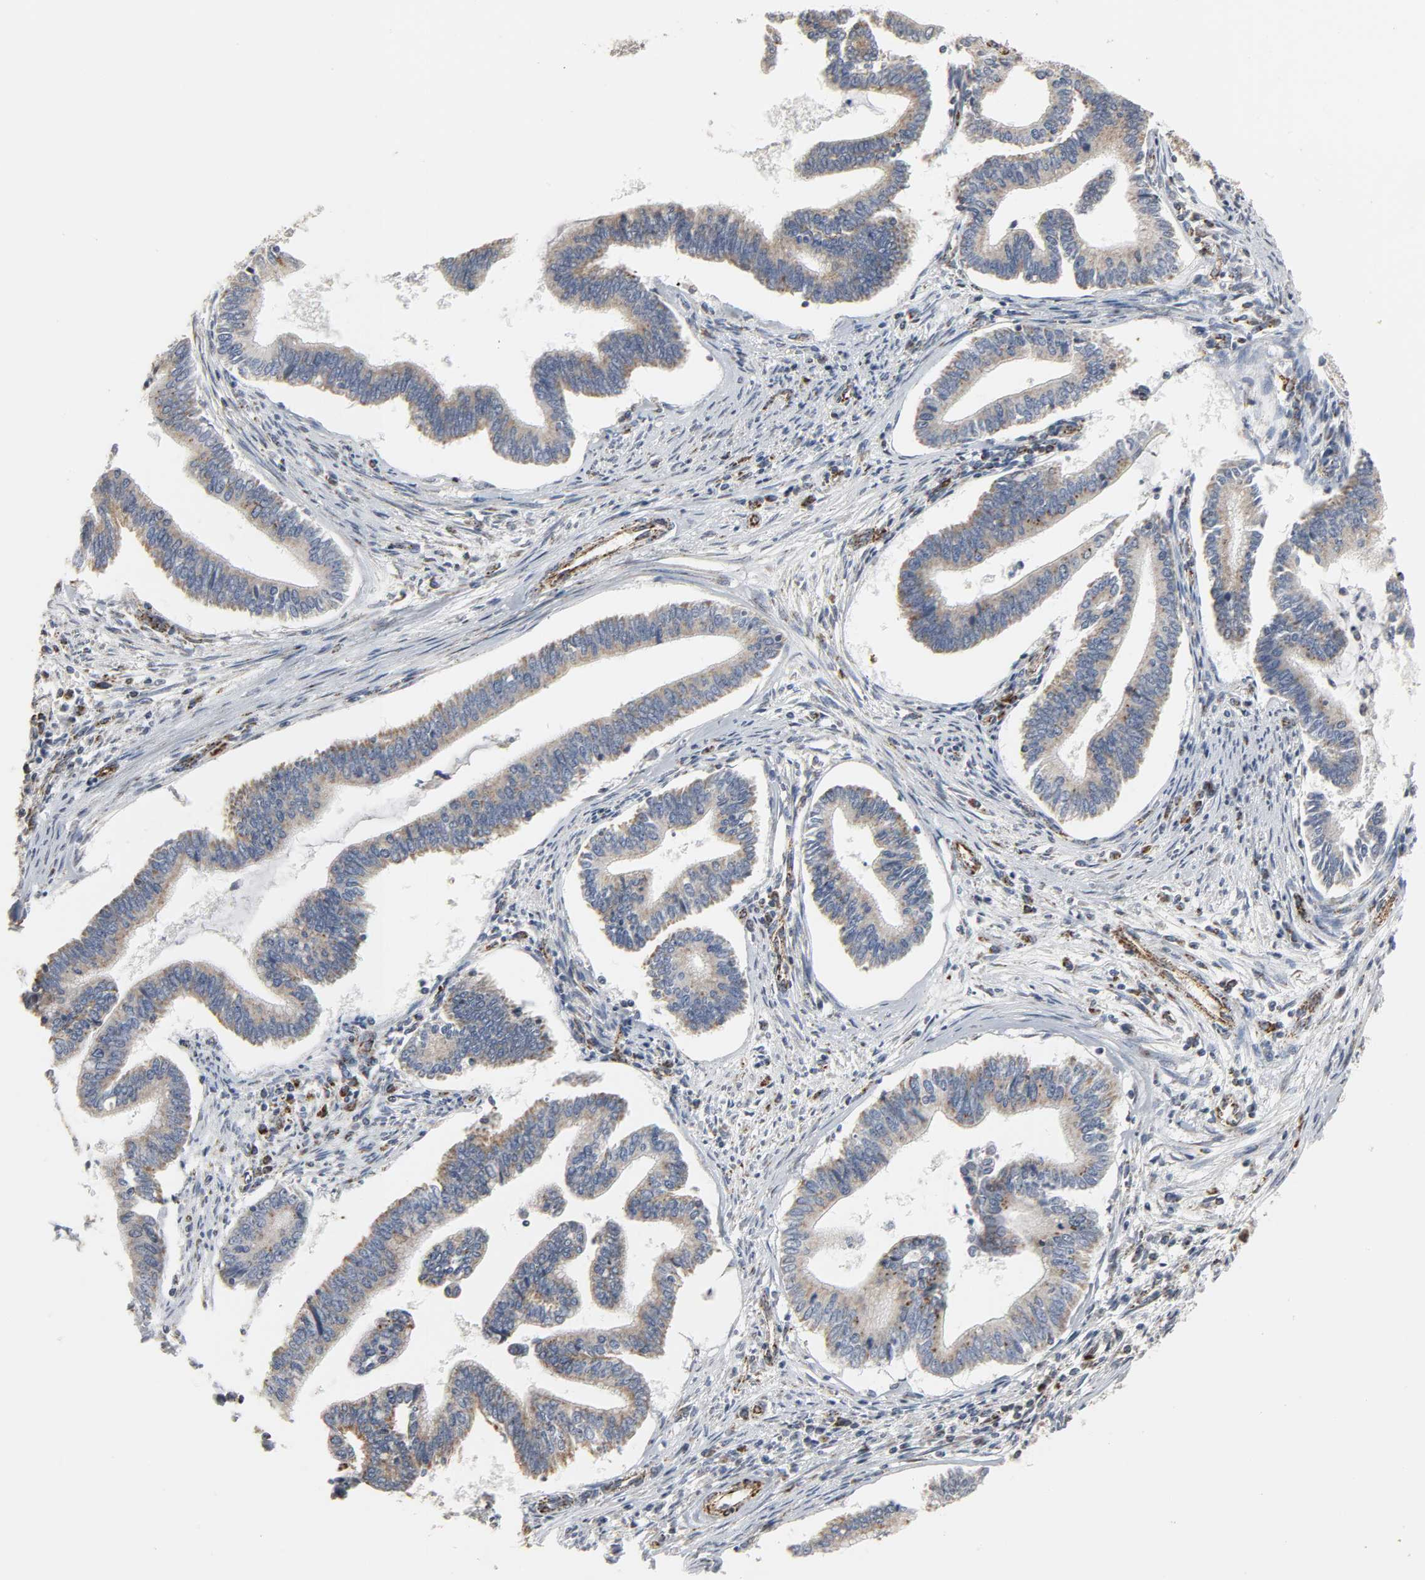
{"staining": {"intensity": "moderate", "quantity": "25%-75%", "location": "cytoplasmic/membranous"}, "tissue": "cervical cancer", "cell_type": "Tumor cells", "image_type": "cancer", "snomed": [{"axis": "morphology", "description": "Adenocarcinoma, NOS"}, {"axis": "topography", "description": "Cervix"}], "caption": "Immunohistochemistry of cervical cancer exhibits medium levels of moderate cytoplasmic/membranous expression in about 25%-75% of tumor cells.", "gene": "ACAT1", "patient": {"sex": "female", "age": 36}}